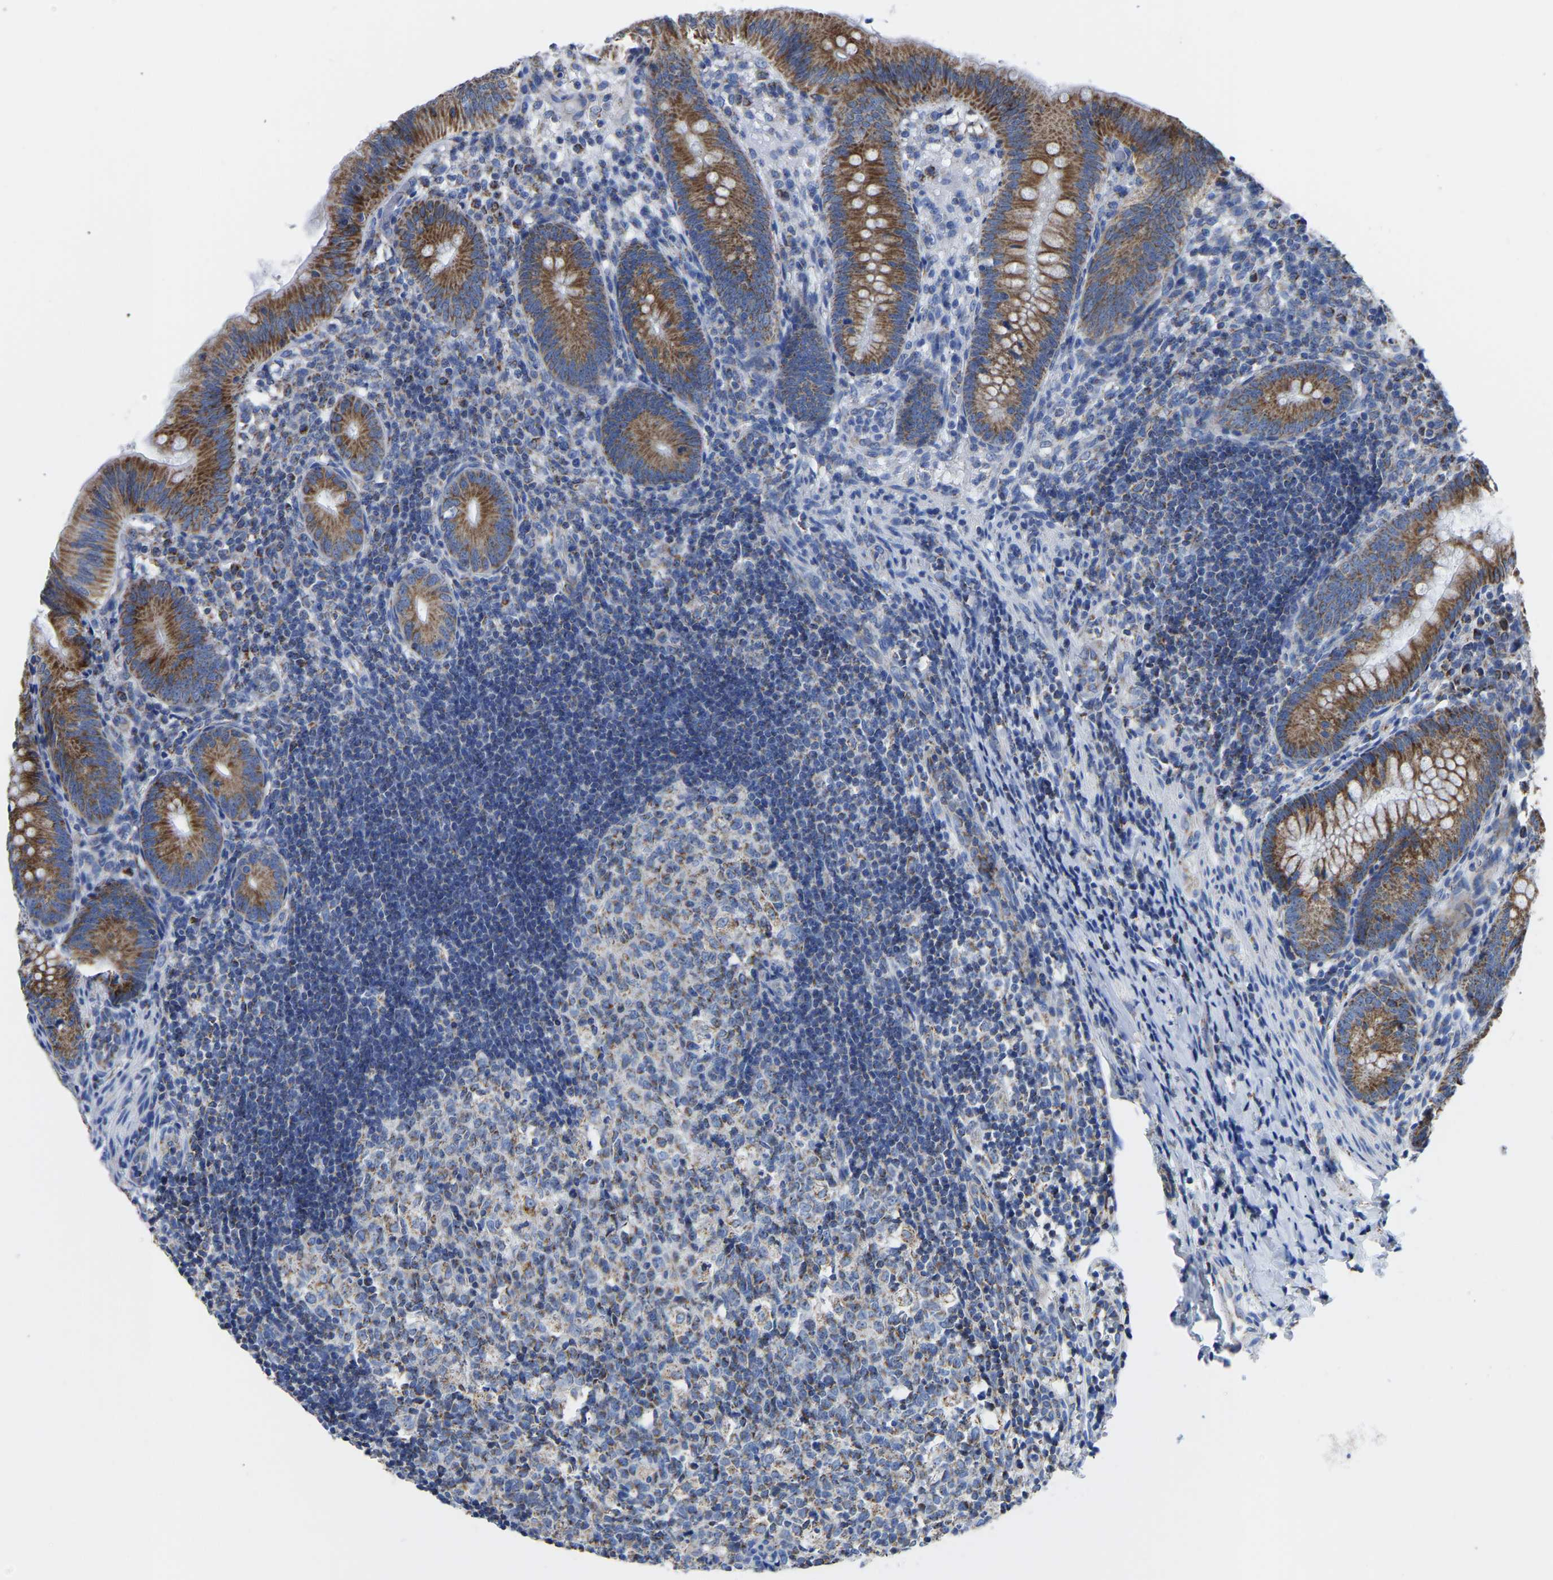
{"staining": {"intensity": "moderate", "quantity": ">75%", "location": "cytoplasmic/membranous"}, "tissue": "appendix", "cell_type": "Glandular cells", "image_type": "normal", "snomed": [{"axis": "morphology", "description": "Normal tissue, NOS"}, {"axis": "topography", "description": "Appendix"}], "caption": "IHC (DAB (3,3'-diaminobenzidine)) staining of normal appendix reveals moderate cytoplasmic/membranous protein positivity in approximately >75% of glandular cells. Using DAB (brown) and hematoxylin (blue) stains, captured at high magnification using brightfield microscopy.", "gene": "ETFA", "patient": {"sex": "male", "age": 1}}